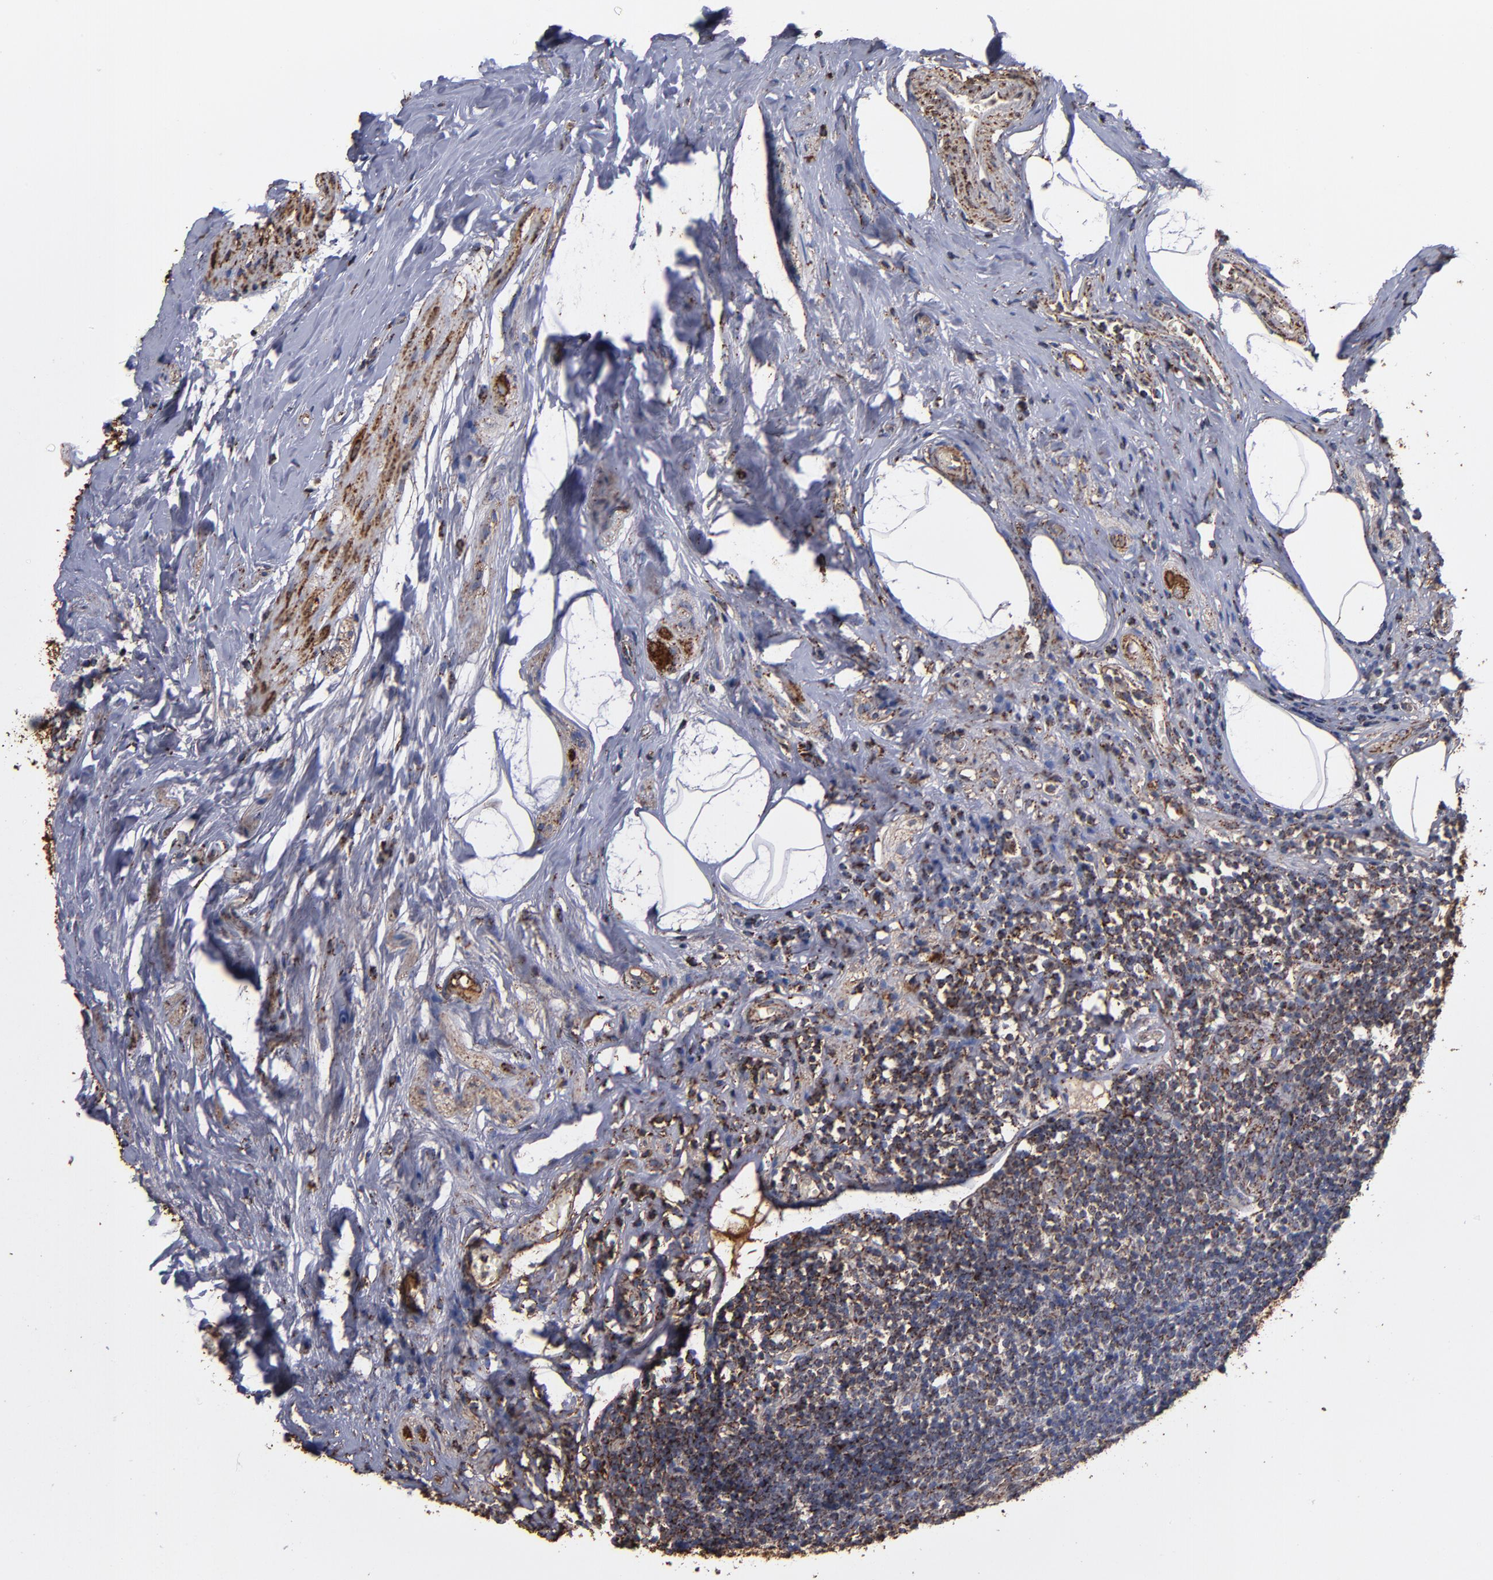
{"staining": {"intensity": "strong", "quantity": ">75%", "location": "cytoplasmic/membranous"}, "tissue": "appendix", "cell_type": "Glandular cells", "image_type": "normal", "snomed": [{"axis": "morphology", "description": "Normal tissue, NOS"}, {"axis": "topography", "description": "Appendix"}], "caption": "A high-resolution image shows immunohistochemistry staining of benign appendix, which shows strong cytoplasmic/membranous positivity in about >75% of glandular cells.", "gene": "SOD2", "patient": {"sex": "male", "age": 38}}